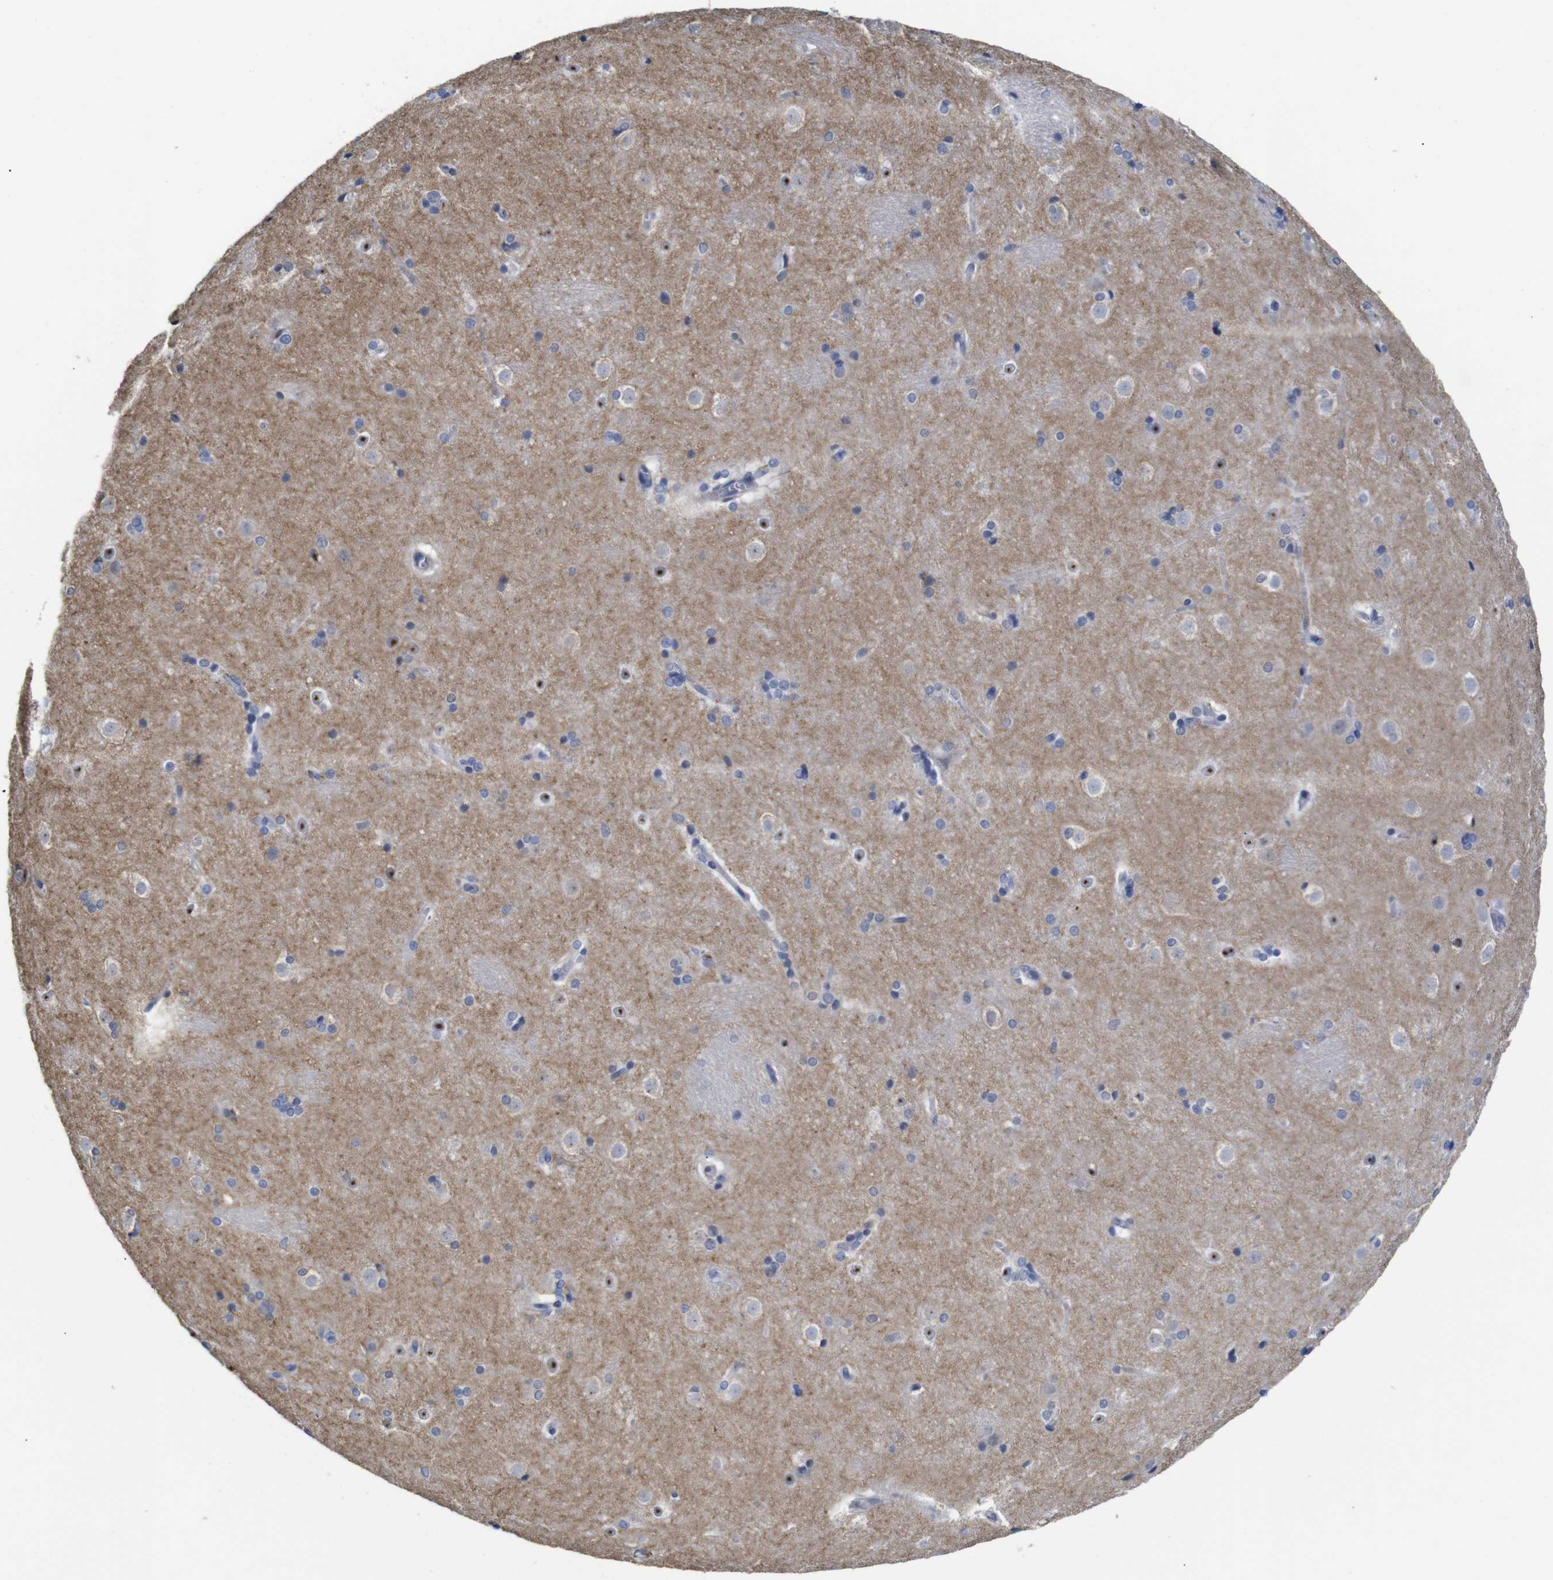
{"staining": {"intensity": "moderate", "quantity": "<25%", "location": "nuclear"}, "tissue": "caudate", "cell_type": "Glial cells", "image_type": "normal", "snomed": [{"axis": "morphology", "description": "Normal tissue, NOS"}, {"axis": "topography", "description": "Lateral ventricle wall"}], "caption": "Caudate stained with DAB immunohistochemistry (IHC) reveals low levels of moderate nuclear positivity in about <25% of glial cells.", "gene": "TCEAL9", "patient": {"sex": "female", "age": 19}}